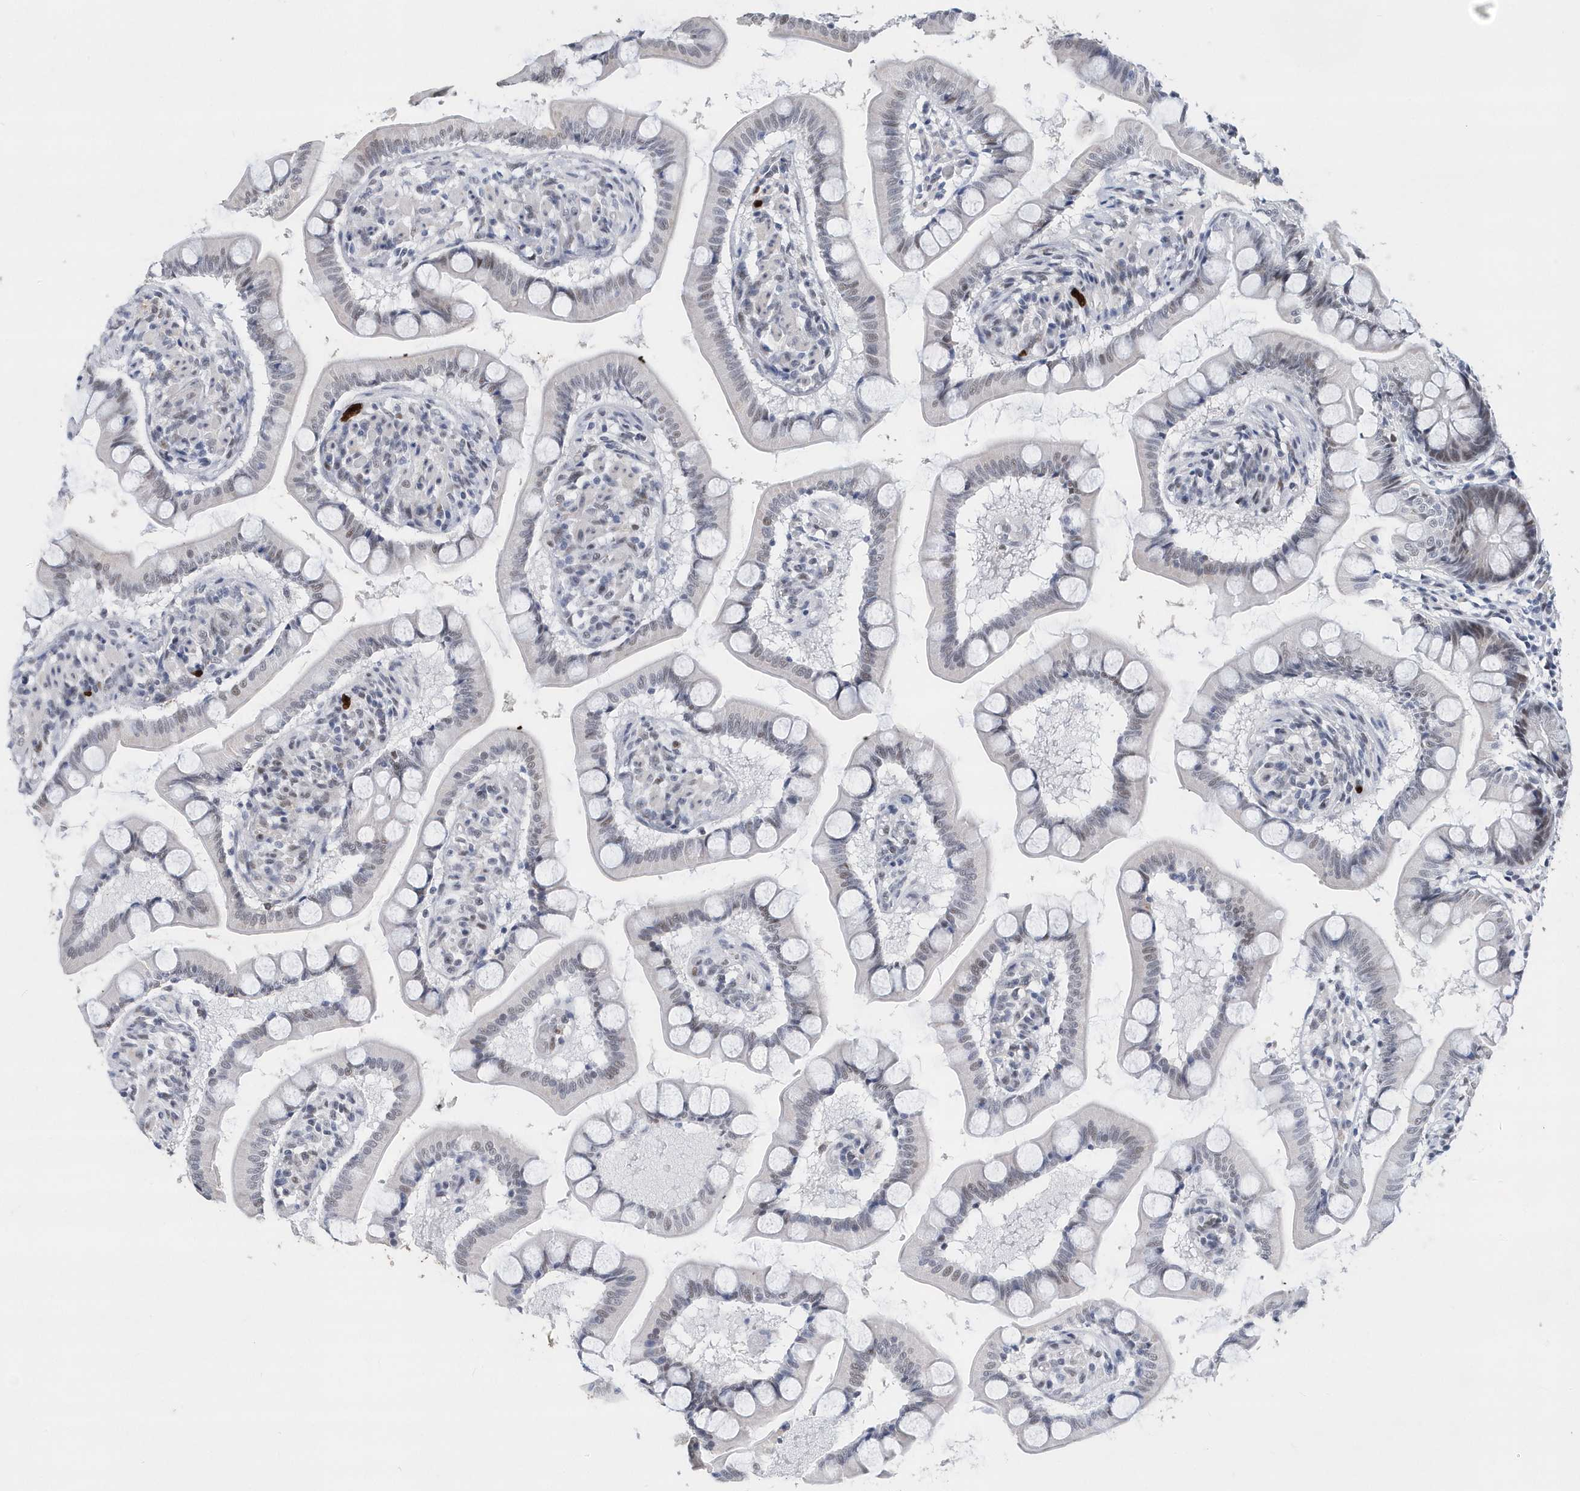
{"staining": {"intensity": "negative", "quantity": "none", "location": "none"}, "tissue": "small intestine", "cell_type": "Glandular cells", "image_type": "normal", "snomed": [{"axis": "morphology", "description": "Normal tissue, NOS"}, {"axis": "topography", "description": "Small intestine"}], "caption": "DAB (3,3'-diaminobenzidine) immunohistochemical staining of benign small intestine reveals no significant positivity in glandular cells.", "gene": "RPP30", "patient": {"sex": "male", "age": 41}}